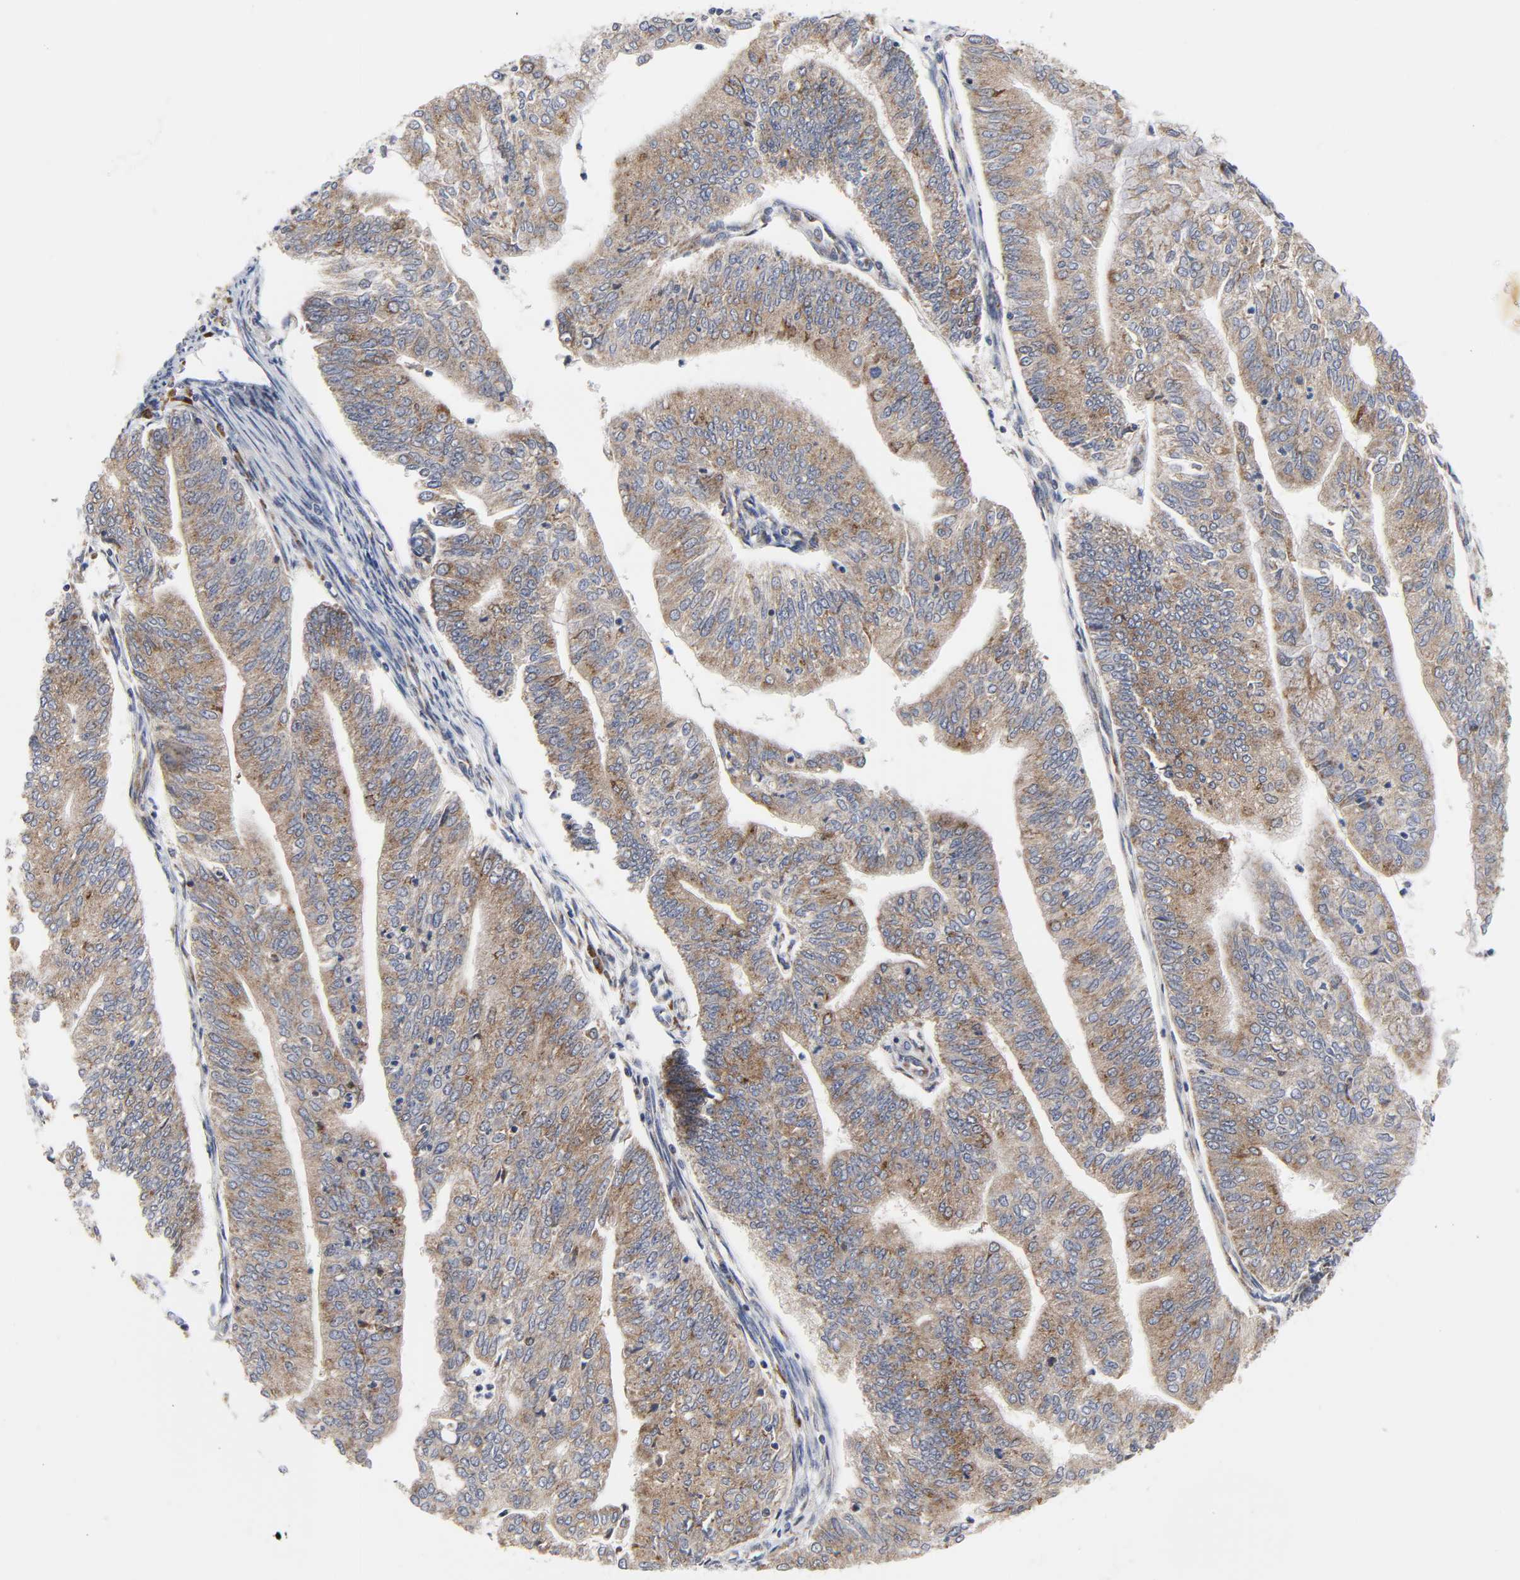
{"staining": {"intensity": "moderate", "quantity": ">75%", "location": "cytoplasmic/membranous"}, "tissue": "endometrial cancer", "cell_type": "Tumor cells", "image_type": "cancer", "snomed": [{"axis": "morphology", "description": "Adenocarcinoma, NOS"}, {"axis": "topography", "description": "Endometrium"}], "caption": "Immunohistochemistry (DAB (3,3'-diaminobenzidine)) staining of endometrial cancer (adenocarcinoma) displays moderate cytoplasmic/membranous protein staining in approximately >75% of tumor cells.", "gene": "BAX", "patient": {"sex": "female", "age": 59}}